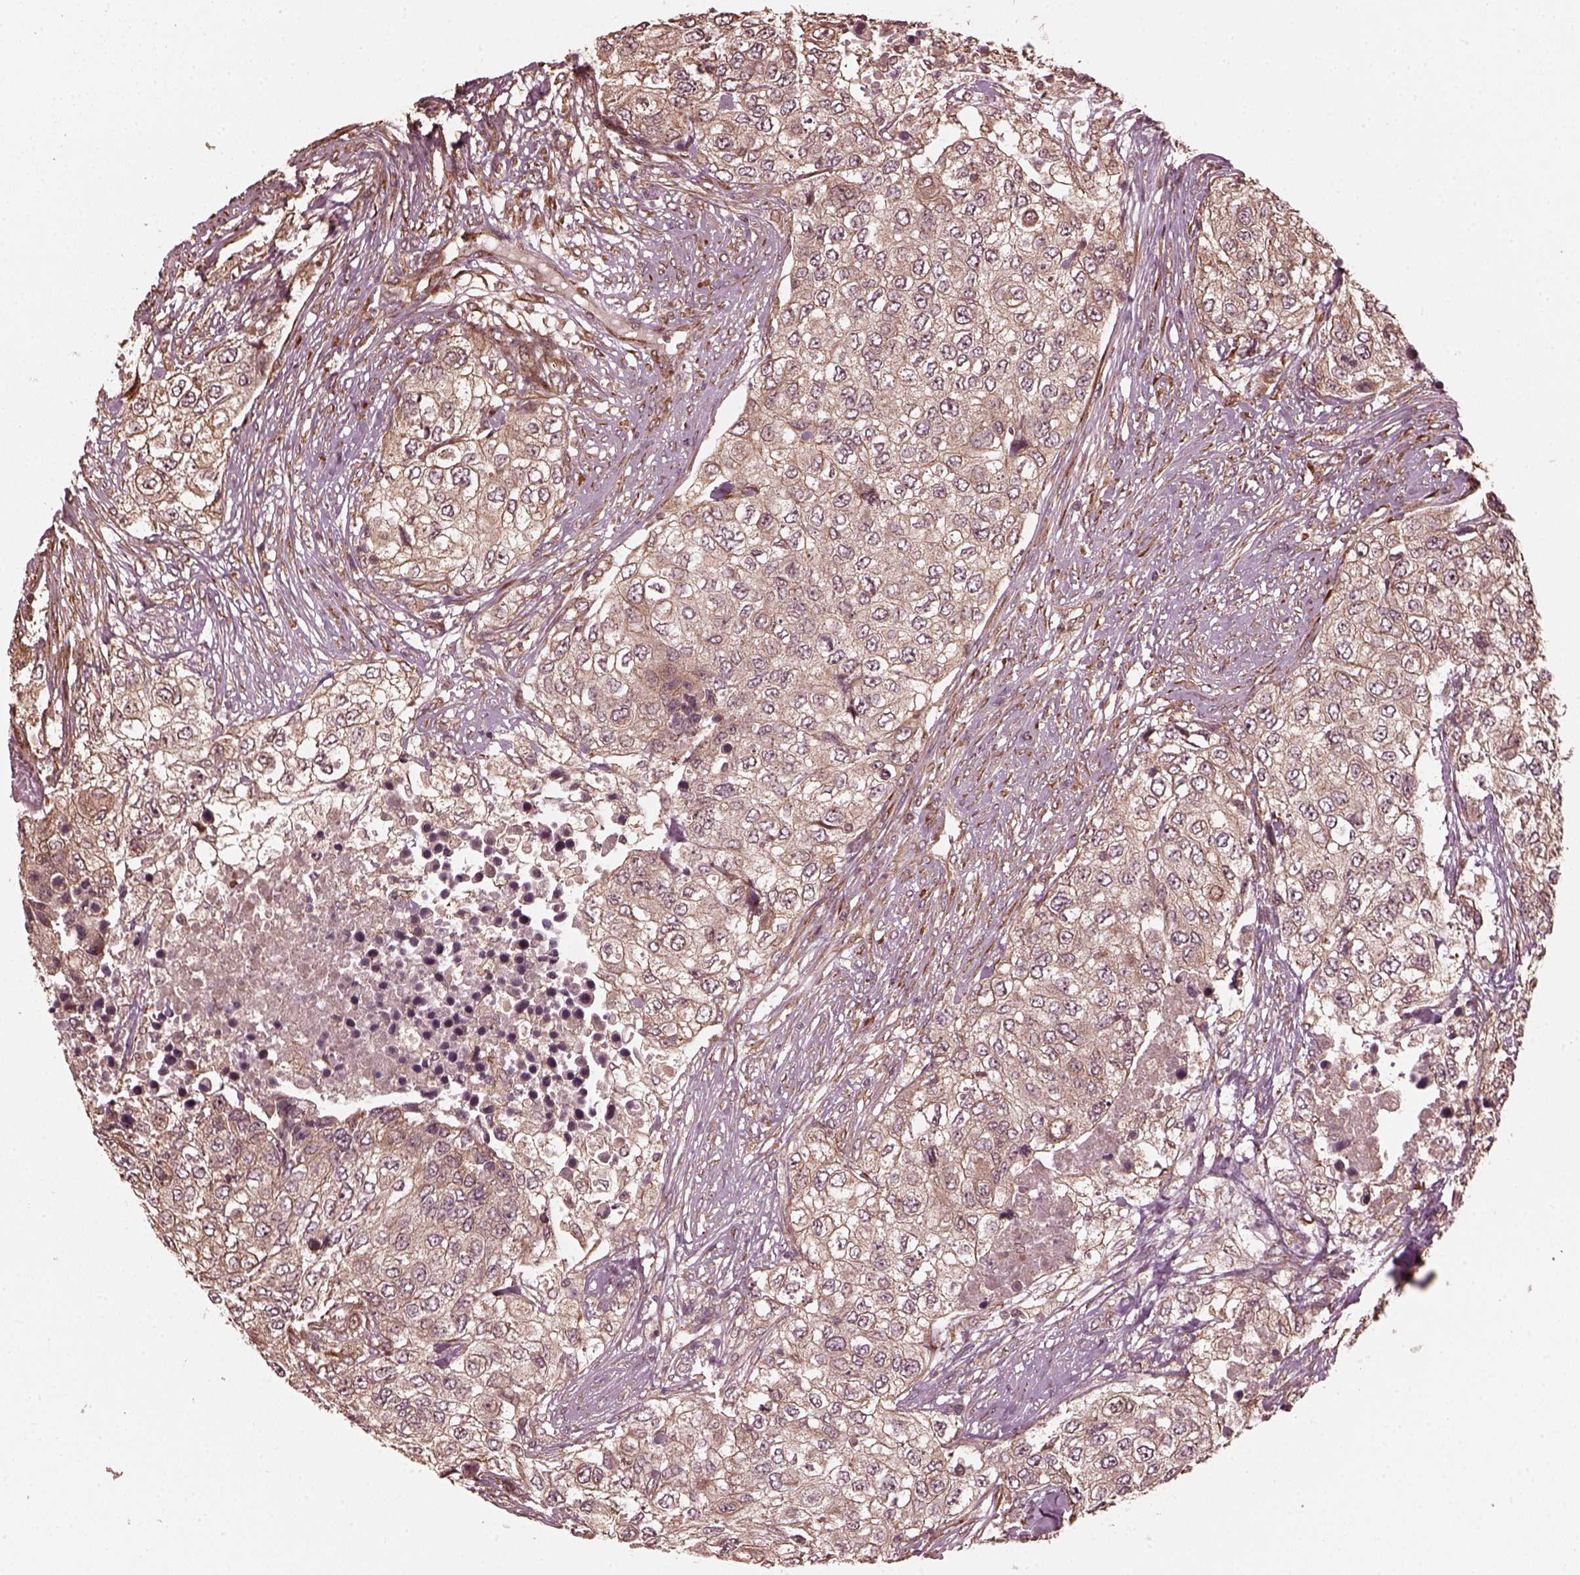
{"staining": {"intensity": "weak", "quantity": ">75%", "location": "cytoplasmic/membranous"}, "tissue": "urothelial cancer", "cell_type": "Tumor cells", "image_type": "cancer", "snomed": [{"axis": "morphology", "description": "Urothelial carcinoma, High grade"}, {"axis": "topography", "description": "Urinary bladder"}], "caption": "Immunohistochemical staining of urothelial cancer displays low levels of weak cytoplasmic/membranous protein expression in about >75% of tumor cells.", "gene": "ZNF292", "patient": {"sex": "female", "age": 78}}